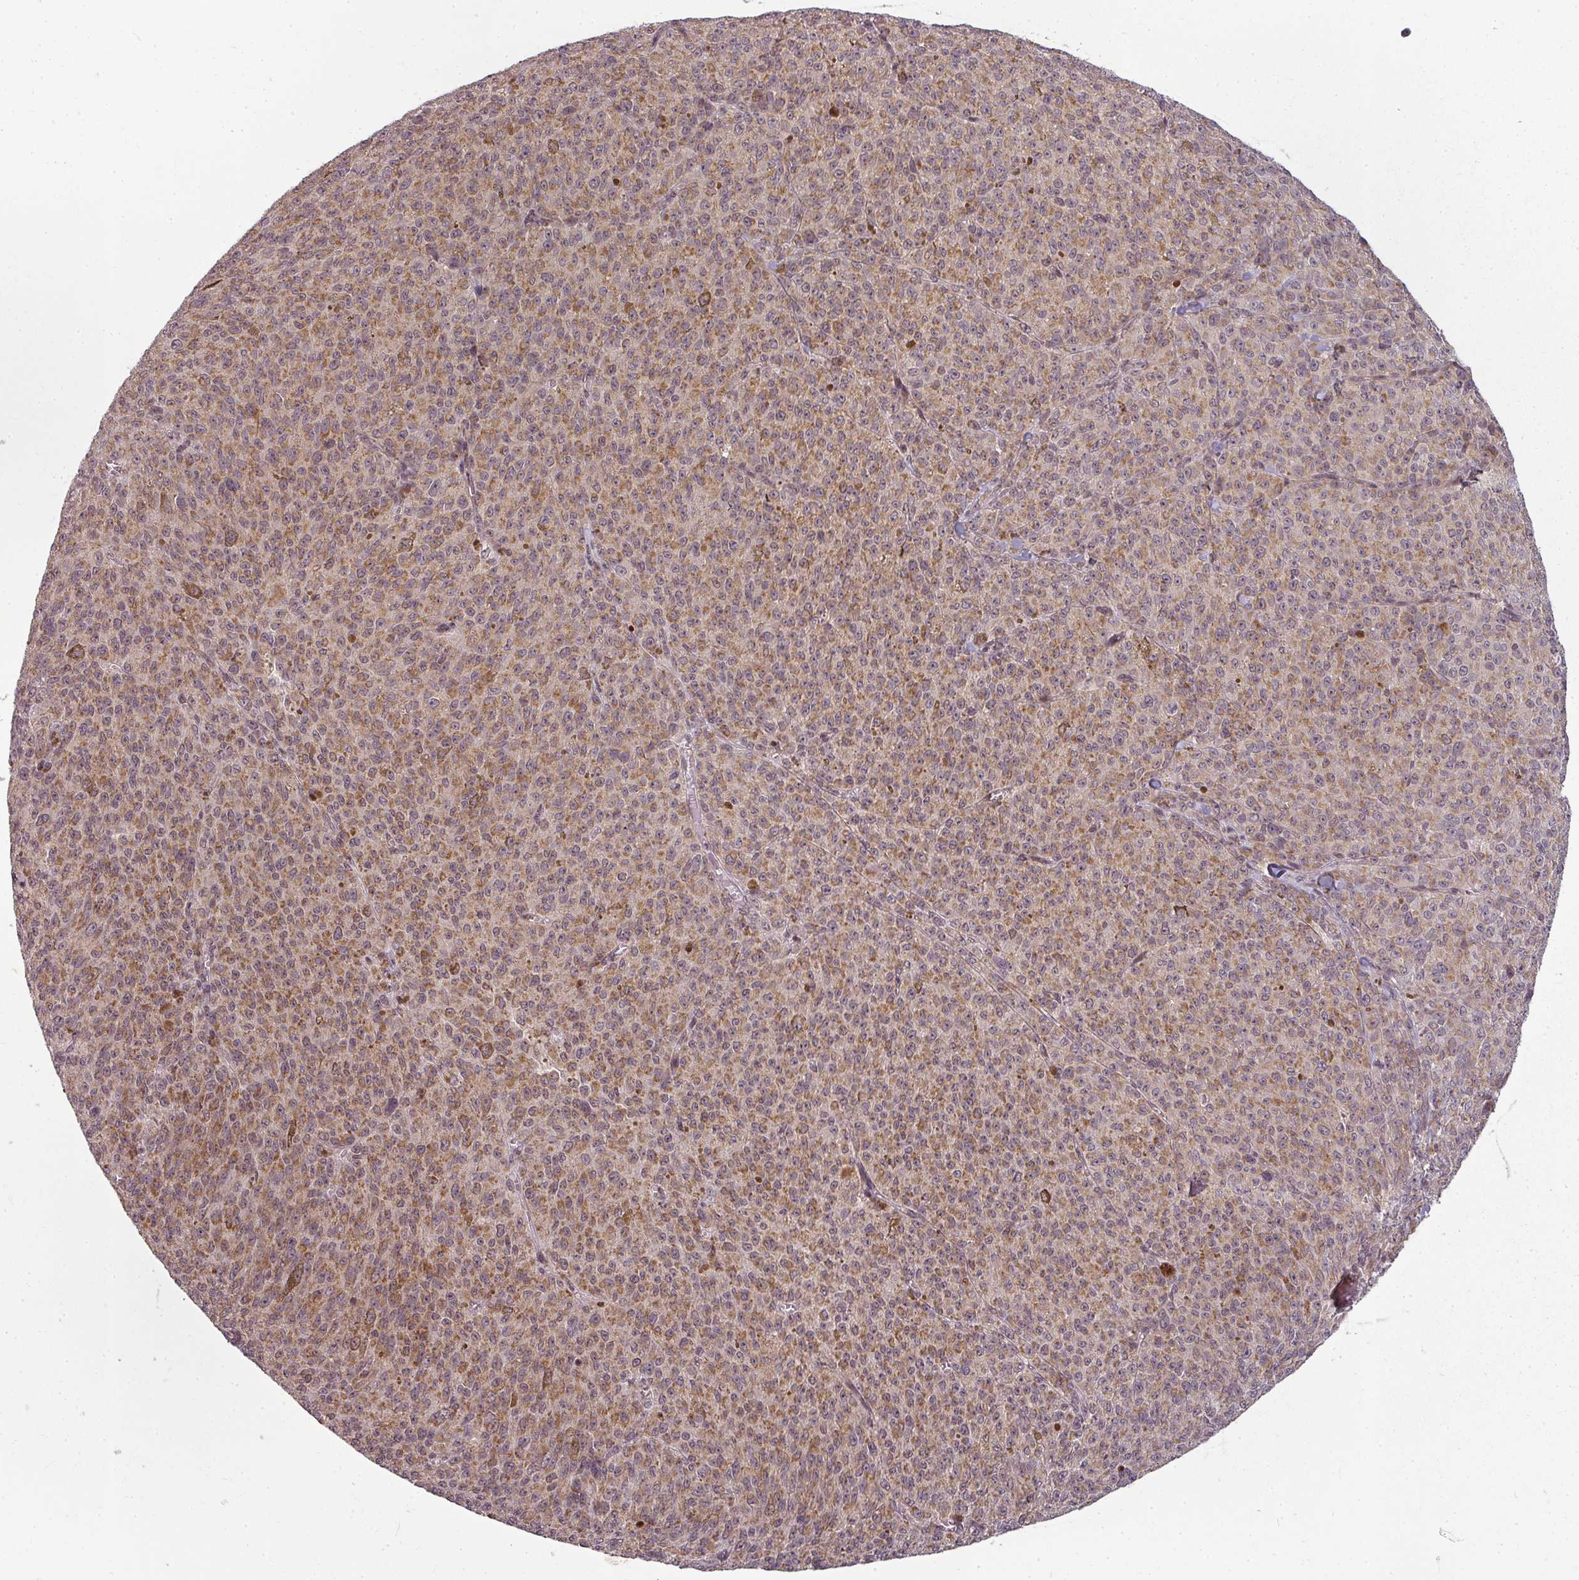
{"staining": {"intensity": "moderate", "quantity": ">75%", "location": "cytoplasmic/membranous"}, "tissue": "melanoma", "cell_type": "Tumor cells", "image_type": "cancer", "snomed": [{"axis": "morphology", "description": "Malignant melanoma, NOS"}, {"axis": "topography", "description": "Skin"}], "caption": "There is medium levels of moderate cytoplasmic/membranous positivity in tumor cells of malignant melanoma, as demonstrated by immunohistochemical staining (brown color).", "gene": "CLIC1", "patient": {"sex": "female", "age": 52}}